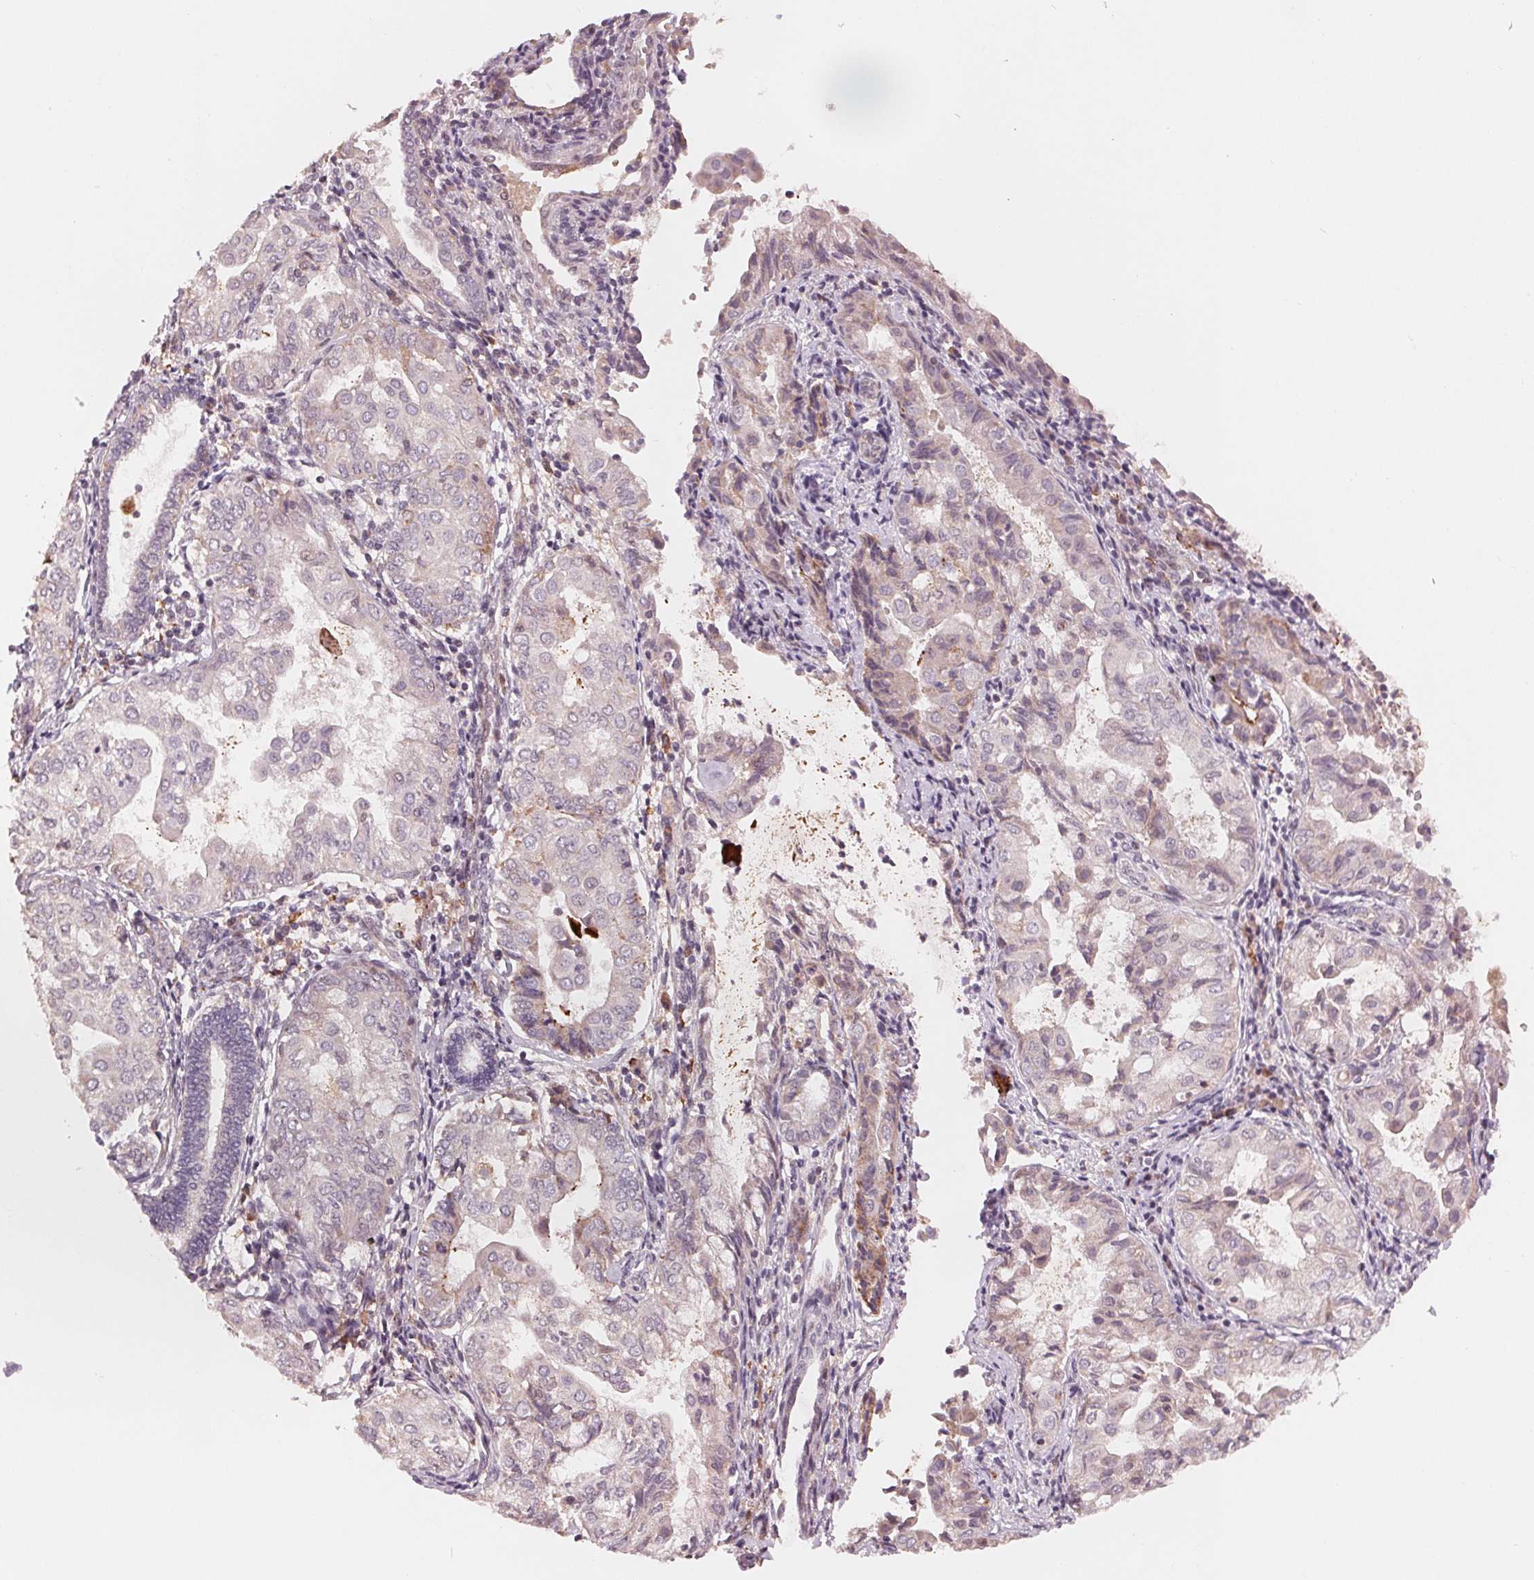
{"staining": {"intensity": "negative", "quantity": "none", "location": "none"}, "tissue": "endometrial cancer", "cell_type": "Tumor cells", "image_type": "cancer", "snomed": [{"axis": "morphology", "description": "Adenocarcinoma, NOS"}, {"axis": "topography", "description": "Endometrium"}], "caption": "Immunohistochemical staining of human adenocarcinoma (endometrial) exhibits no significant staining in tumor cells.", "gene": "IL9R", "patient": {"sex": "female", "age": 68}}